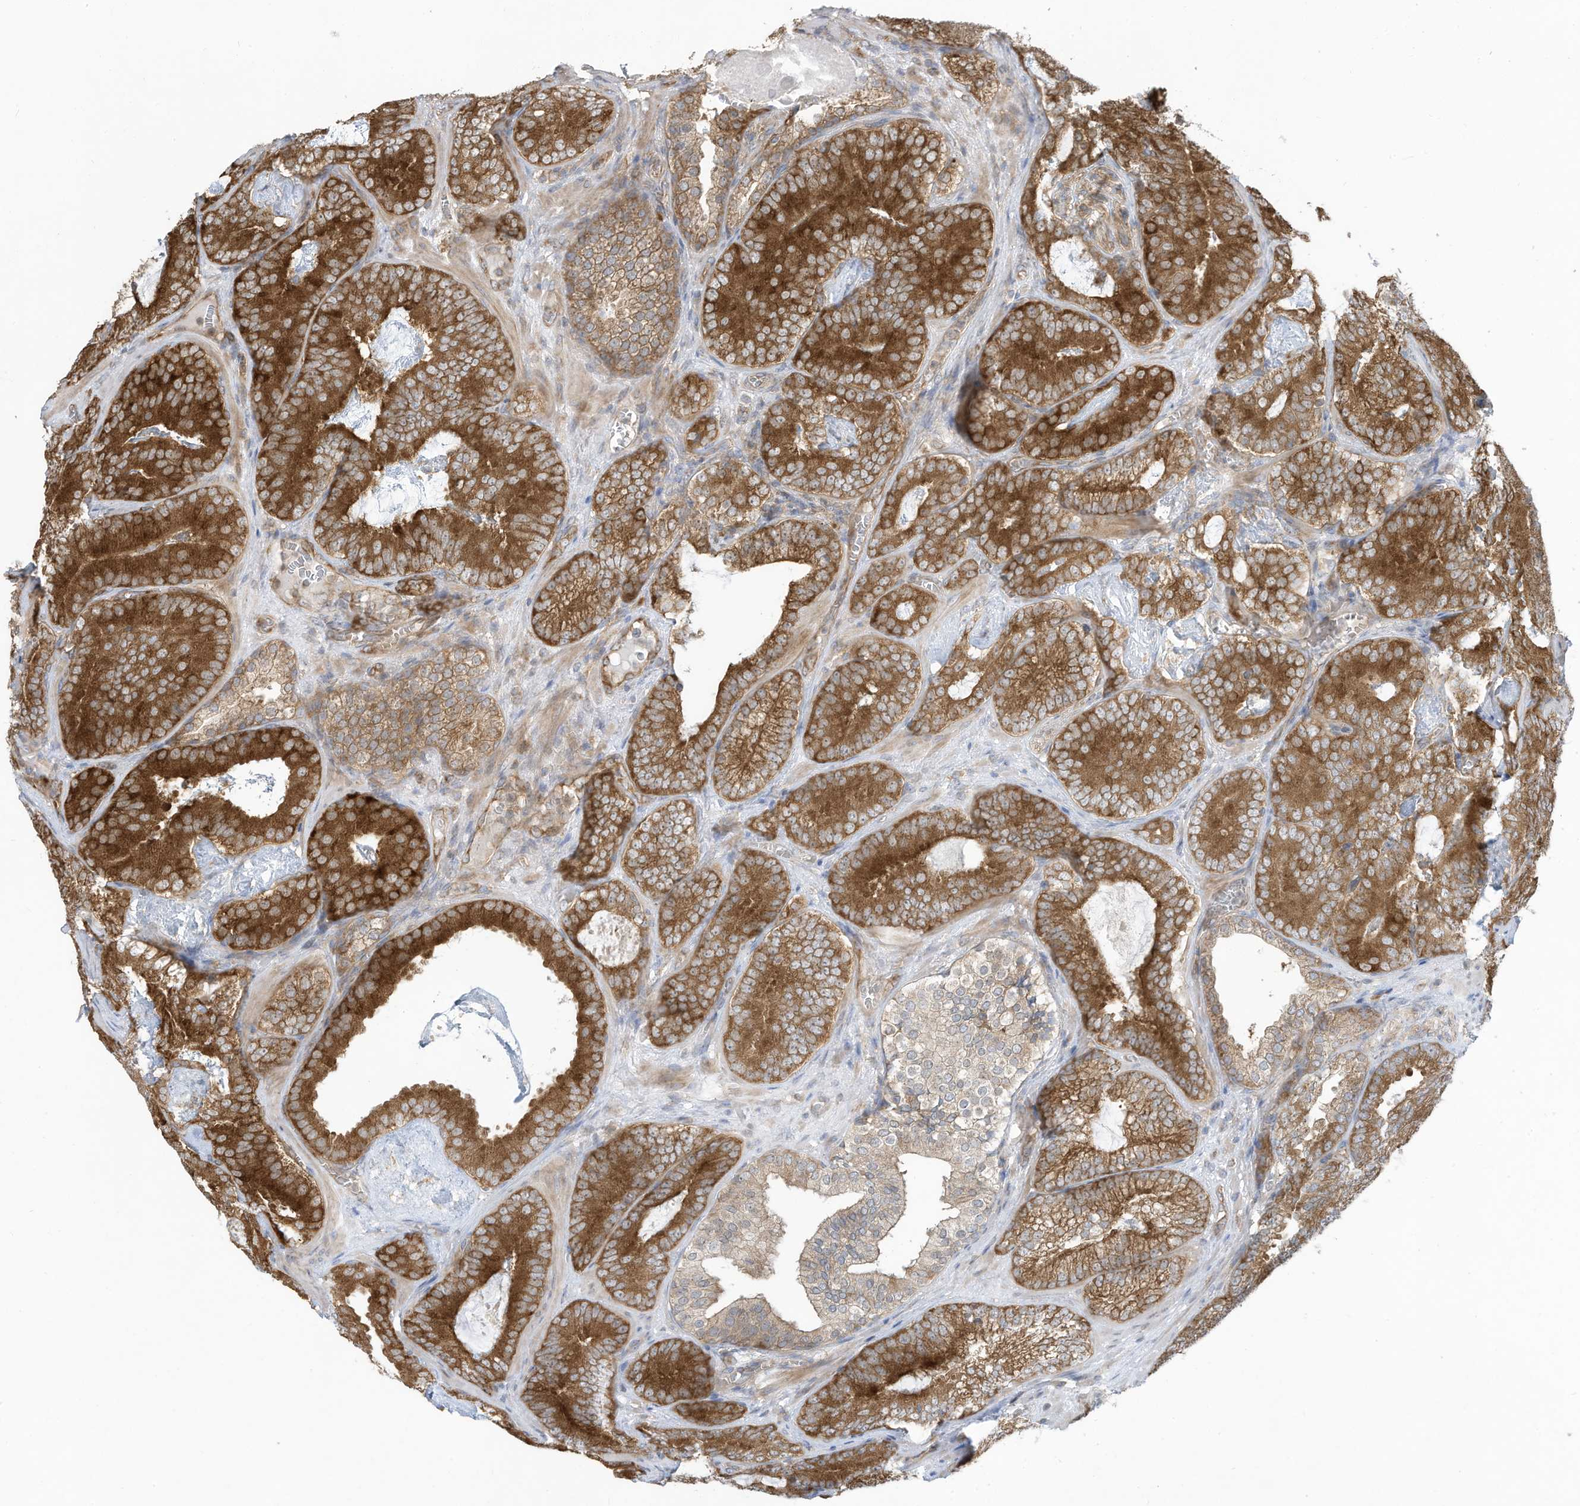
{"staining": {"intensity": "moderate", "quantity": ">75%", "location": "cytoplasmic/membranous"}, "tissue": "prostate cancer", "cell_type": "Tumor cells", "image_type": "cancer", "snomed": [{"axis": "morphology", "description": "Adenocarcinoma, High grade"}, {"axis": "topography", "description": "Prostate"}], "caption": "Tumor cells show medium levels of moderate cytoplasmic/membranous staining in approximately >75% of cells in high-grade adenocarcinoma (prostate).", "gene": "USE1", "patient": {"sex": "male", "age": 66}}